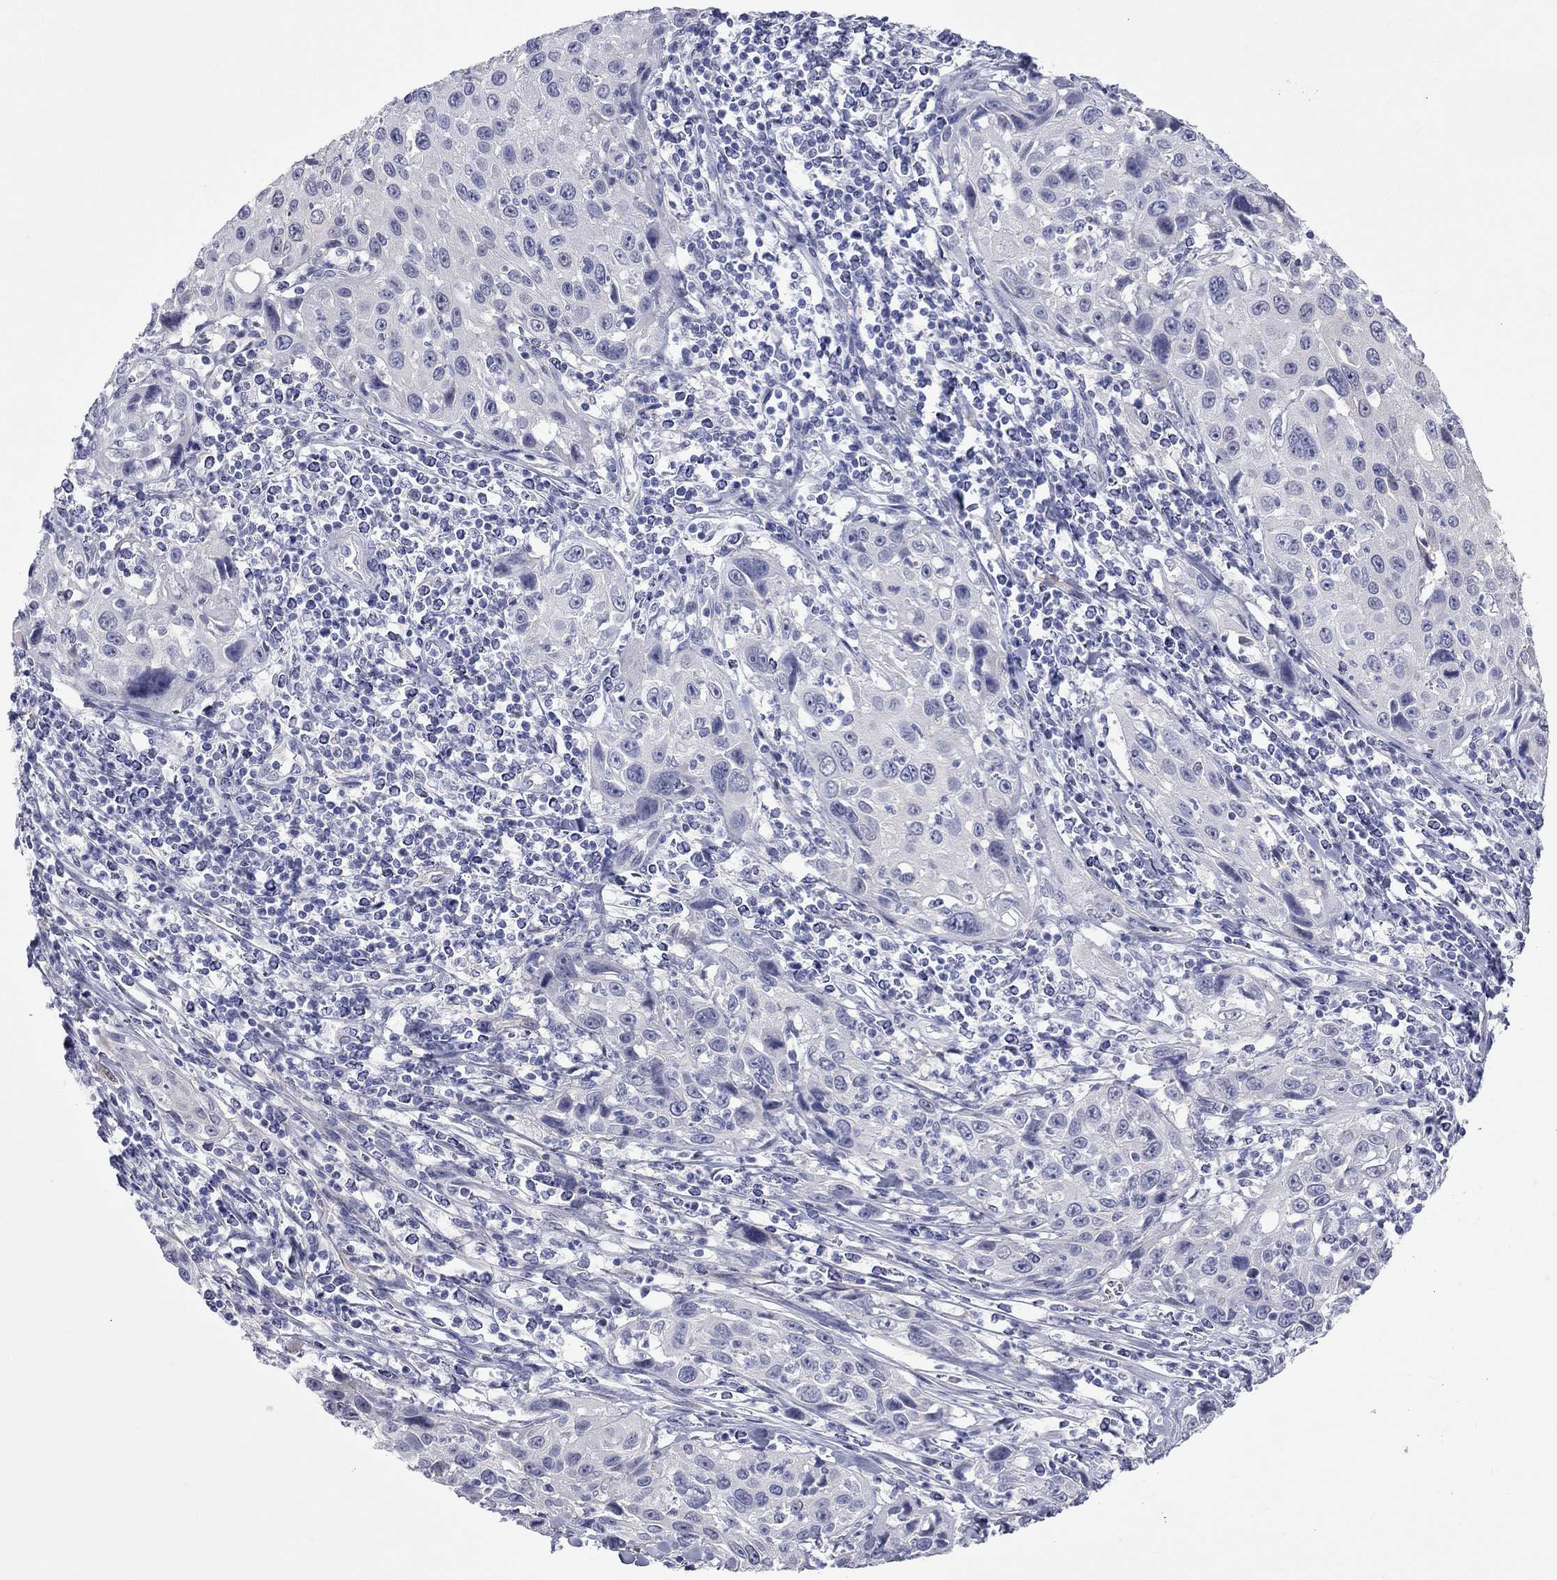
{"staining": {"intensity": "negative", "quantity": "none", "location": "none"}, "tissue": "cervical cancer", "cell_type": "Tumor cells", "image_type": "cancer", "snomed": [{"axis": "morphology", "description": "Squamous cell carcinoma, NOS"}, {"axis": "topography", "description": "Cervix"}], "caption": "High power microscopy photomicrograph of an immunohistochemistry micrograph of squamous cell carcinoma (cervical), revealing no significant staining in tumor cells.", "gene": "CTNNBIP1", "patient": {"sex": "female", "age": 26}}